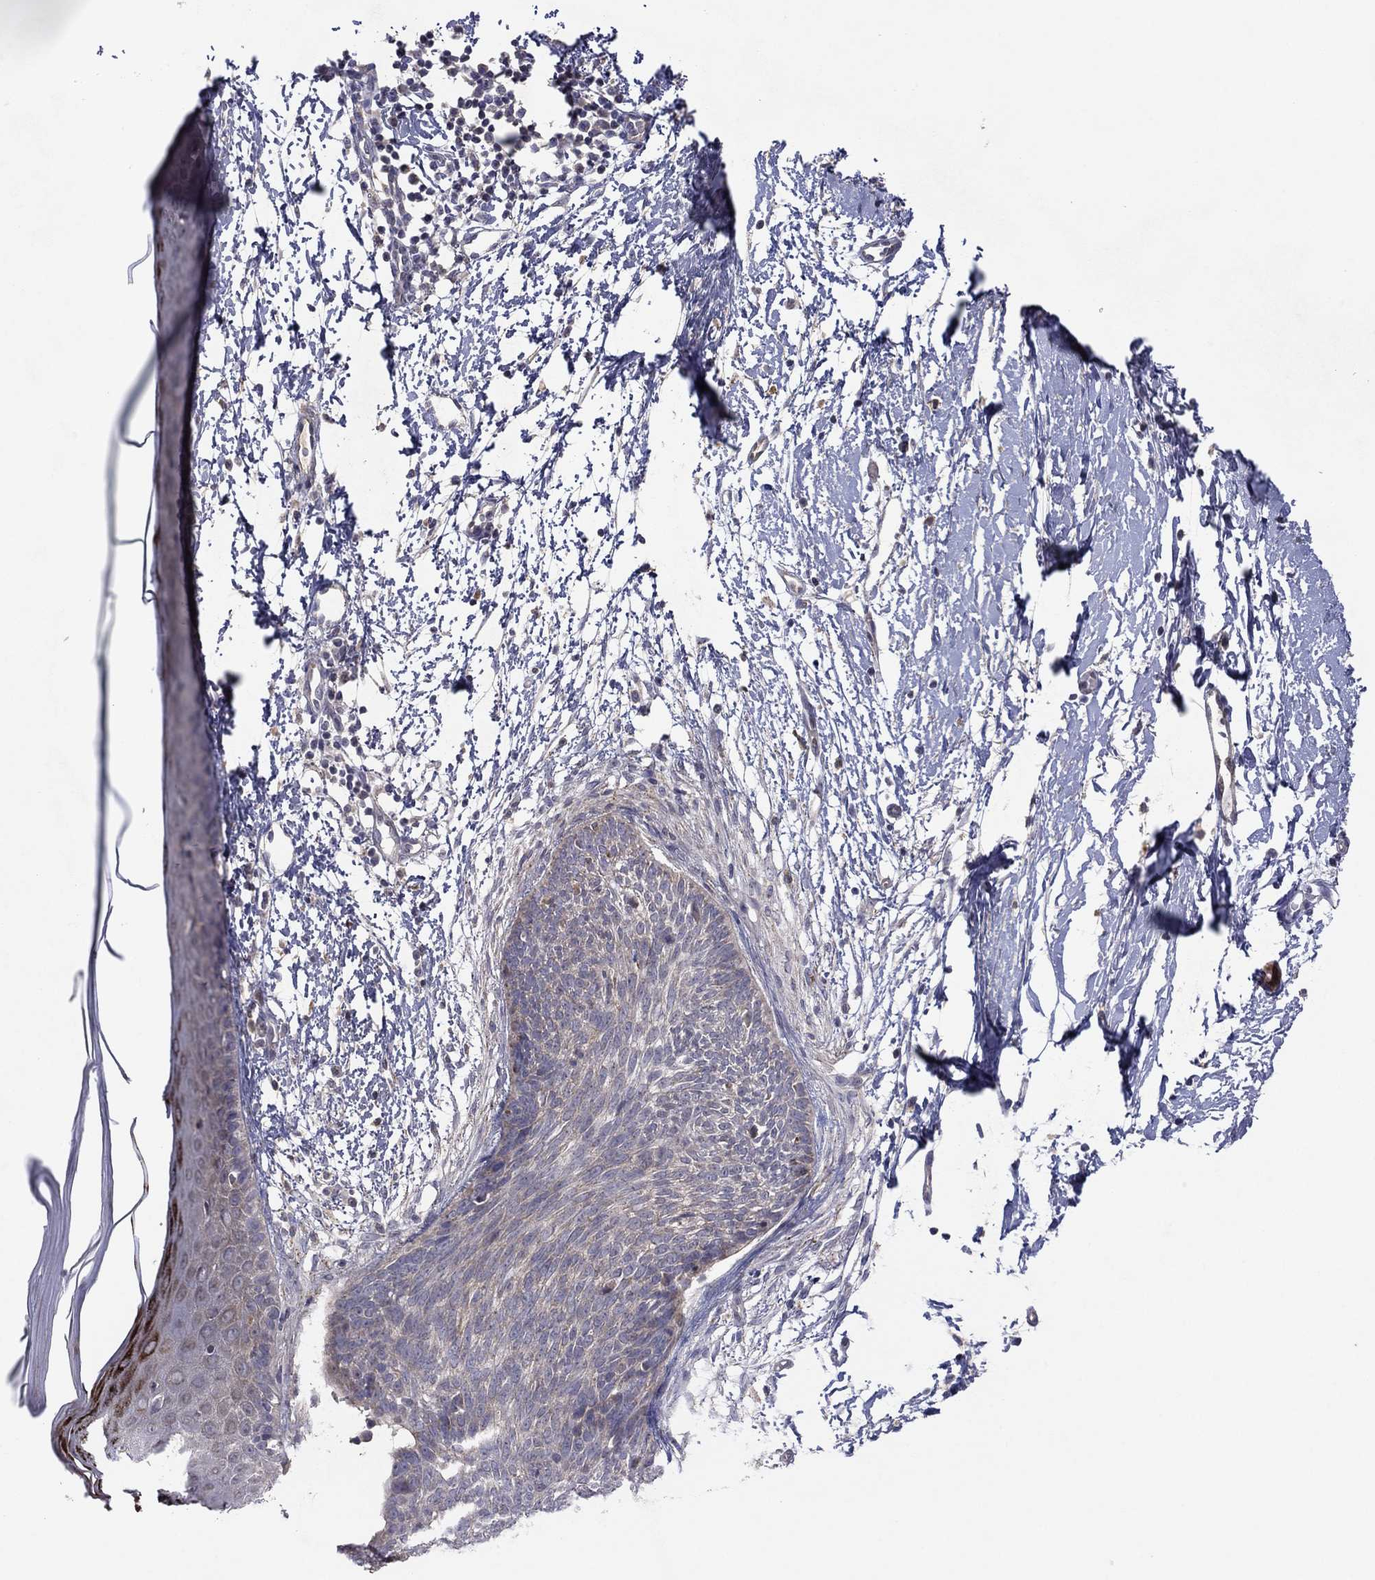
{"staining": {"intensity": "negative", "quantity": "none", "location": "none"}, "tissue": "skin cancer", "cell_type": "Tumor cells", "image_type": "cancer", "snomed": [{"axis": "morphology", "description": "Normal tissue, NOS"}, {"axis": "morphology", "description": "Basal cell carcinoma"}, {"axis": "topography", "description": "Skin"}], "caption": "A high-resolution photomicrograph shows IHC staining of skin cancer, which demonstrates no significant positivity in tumor cells.", "gene": "CRACDL", "patient": {"sex": "male", "age": 84}}